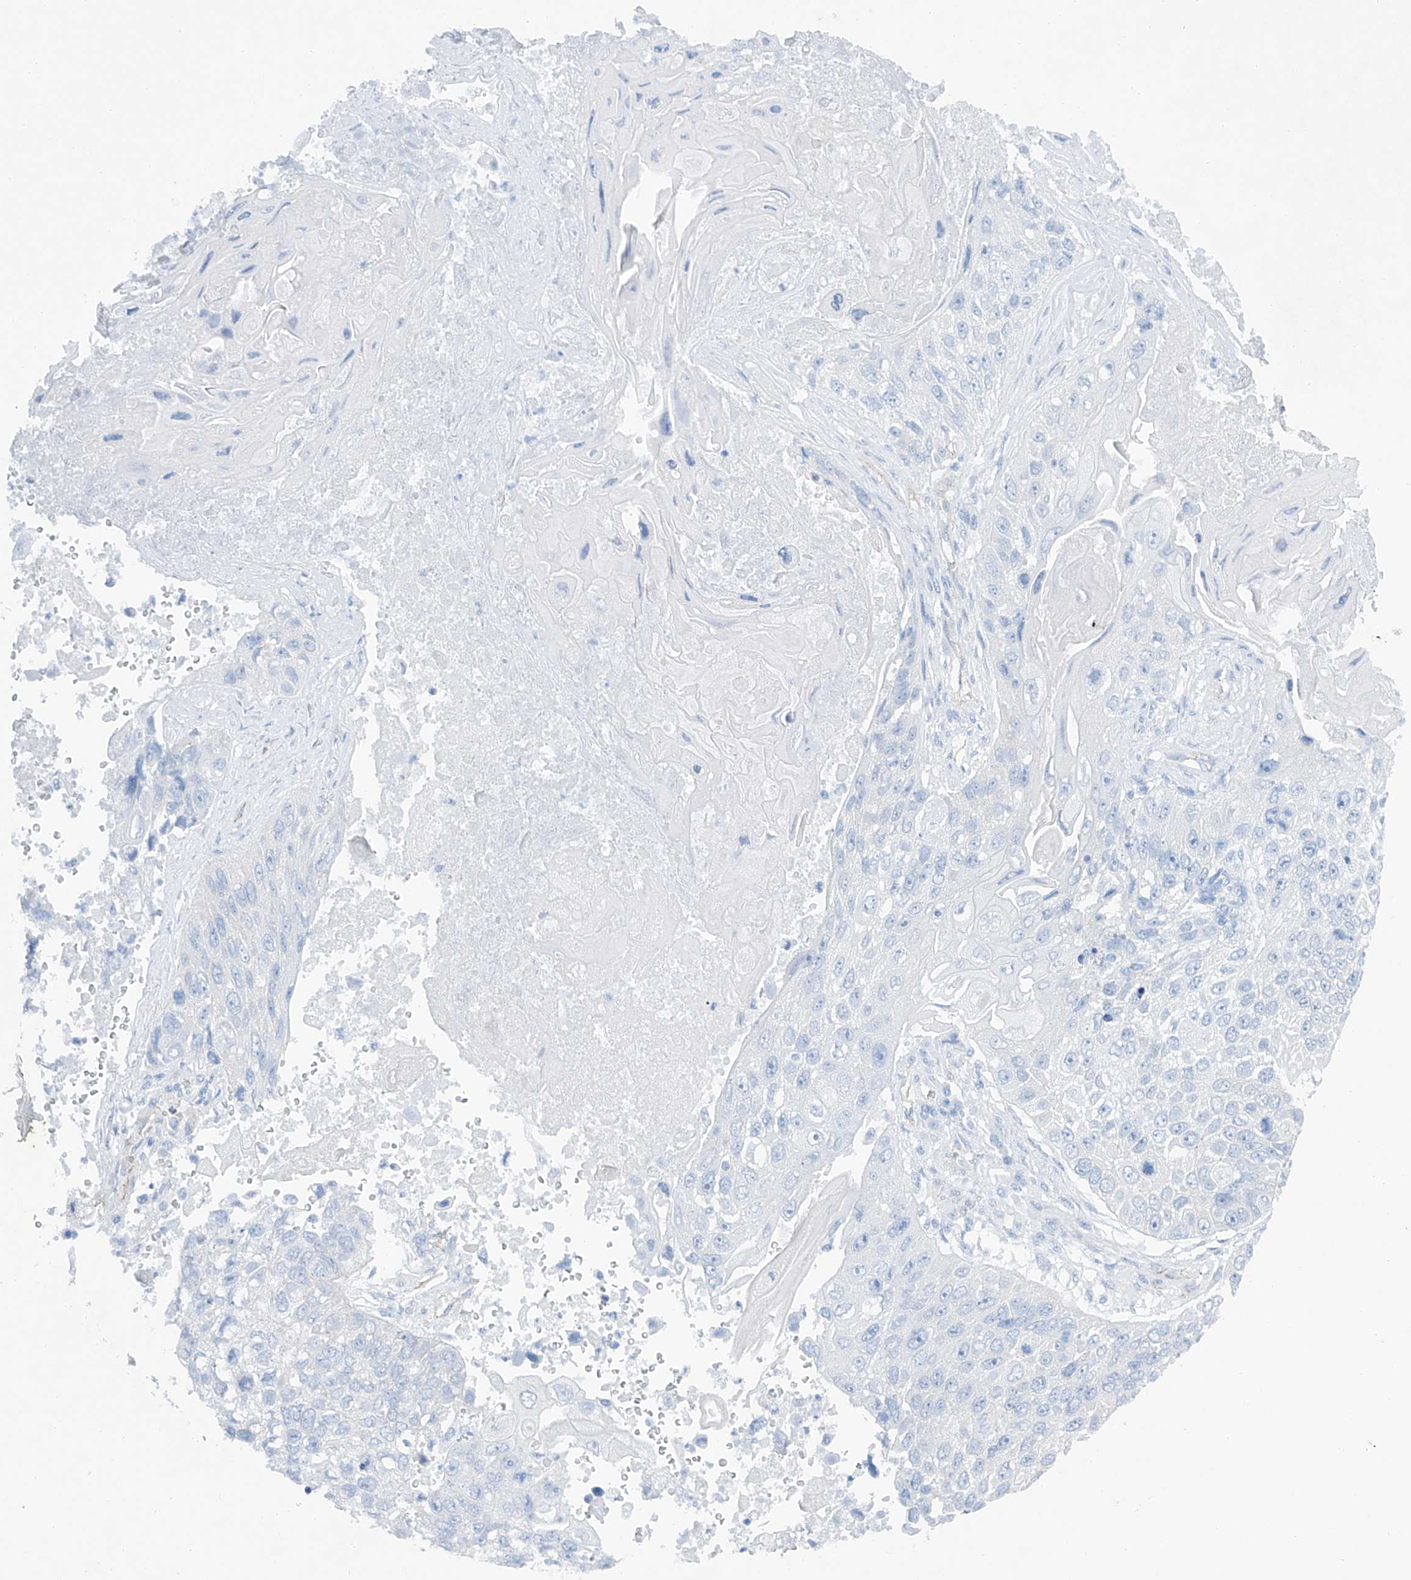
{"staining": {"intensity": "negative", "quantity": "none", "location": "none"}, "tissue": "lung cancer", "cell_type": "Tumor cells", "image_type": "cancer", "snomed": [{"axis": "morphology", "description": "Squamous cell carcinoma, NOS"}, {"axis": "topography", "description": "Lung"}], "caption": "A histopathology image of lung cancer stained for a protein demonstrates no brown staining in tumor cells. (Brightfield microscopy of DAB (3,3'-diaminobenzidine) immunohistochemistry at high magnification).", "gene": "MAGI1", "patient": {"sex": "male", "age": 61}}